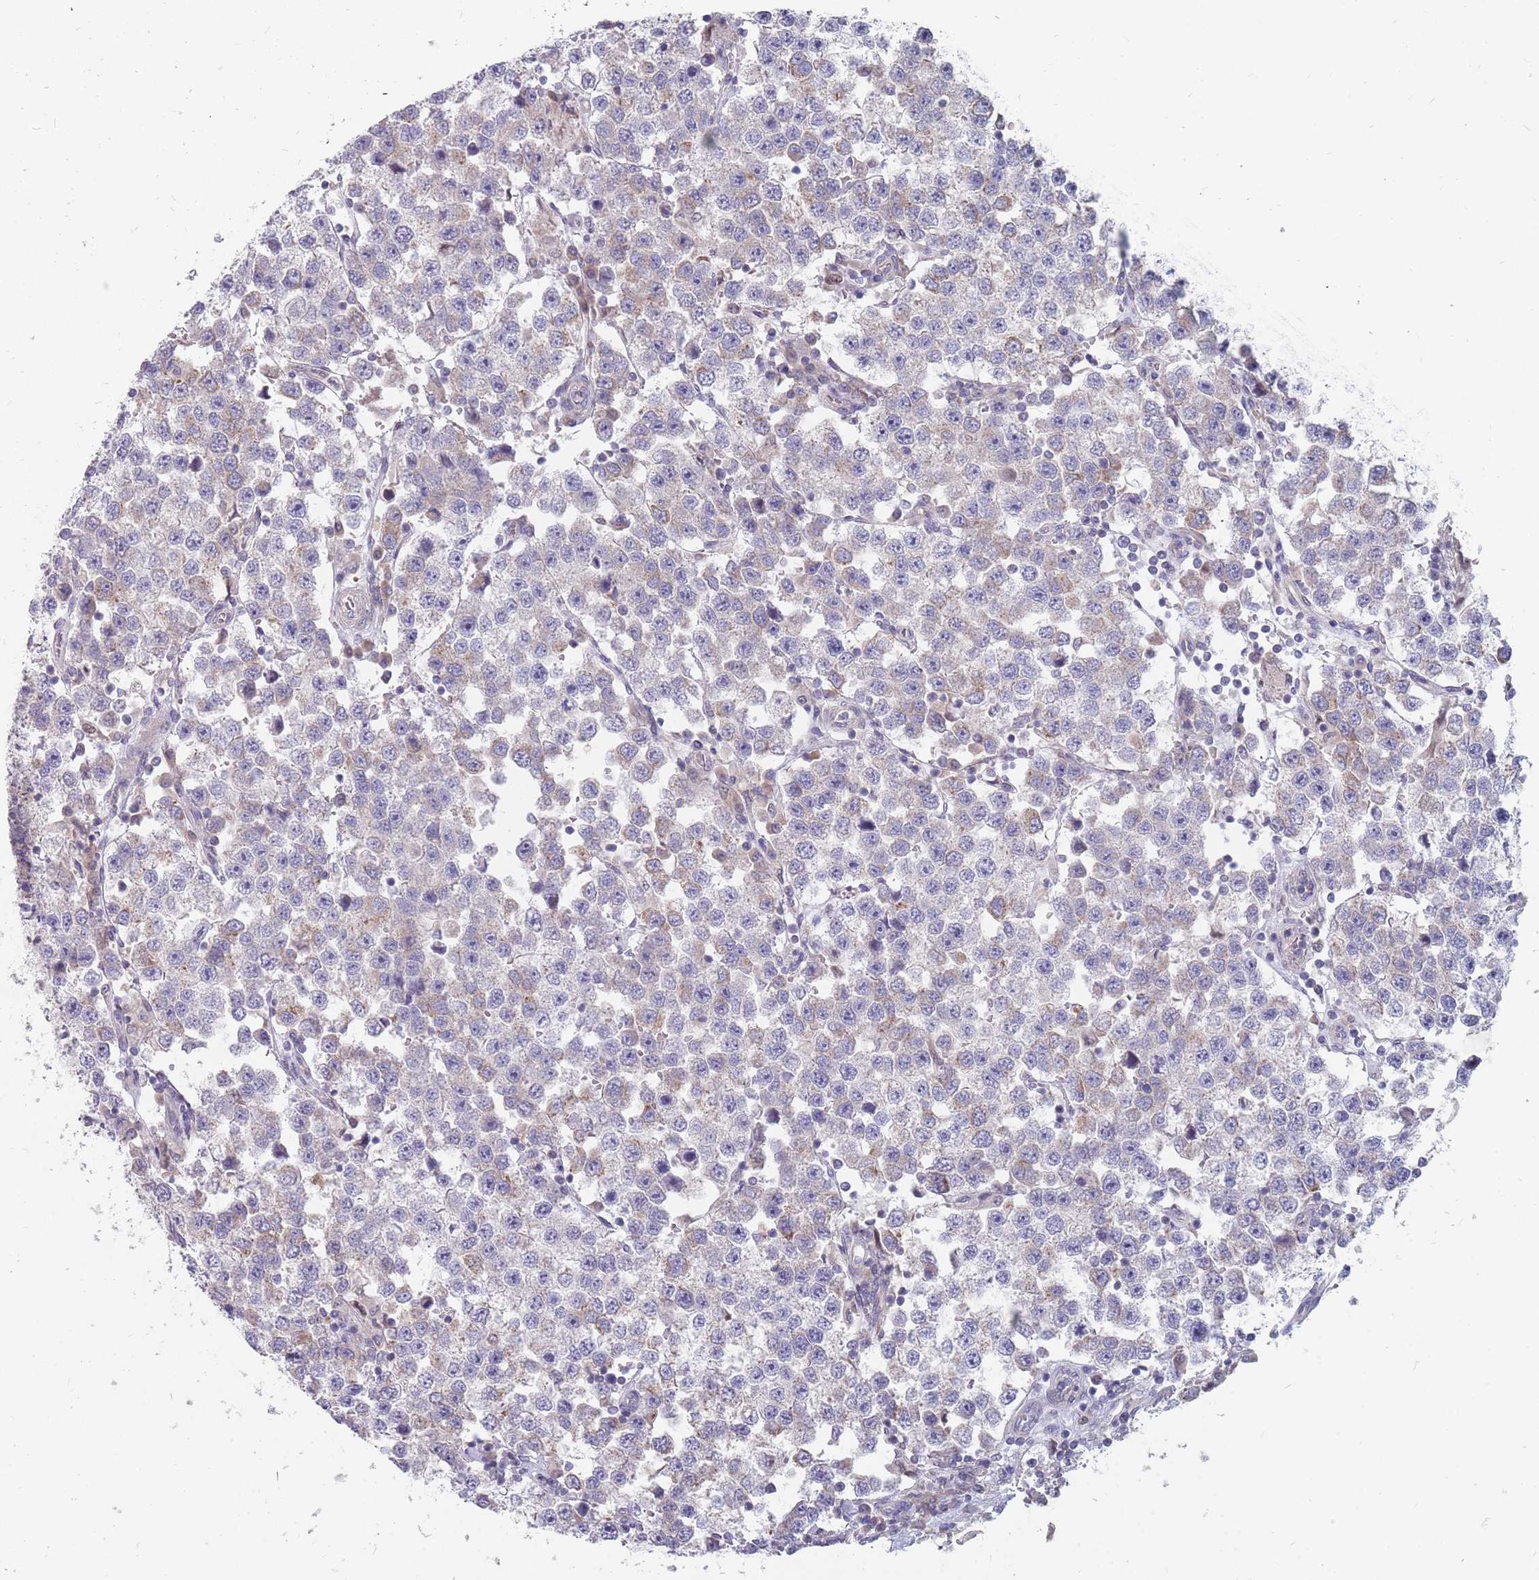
{"staining": {"intensity": "weak", "quantity": "<25%", "location": "cytoplasmic/membranous"}, "tissue": "testis cancer", "cell_type": "Tumor cells", "image_type": "cancer", "snomed": [{"axis": "morphology", "description": "Seminoma, NOS"}, {"axis": "topography", "description": "Testis"}], "caption": "IHC of testis seminoma exhibits no expression in tumor cells.", "gene": "CMTR2", "patient": {"sex": "male", "age": 37}}